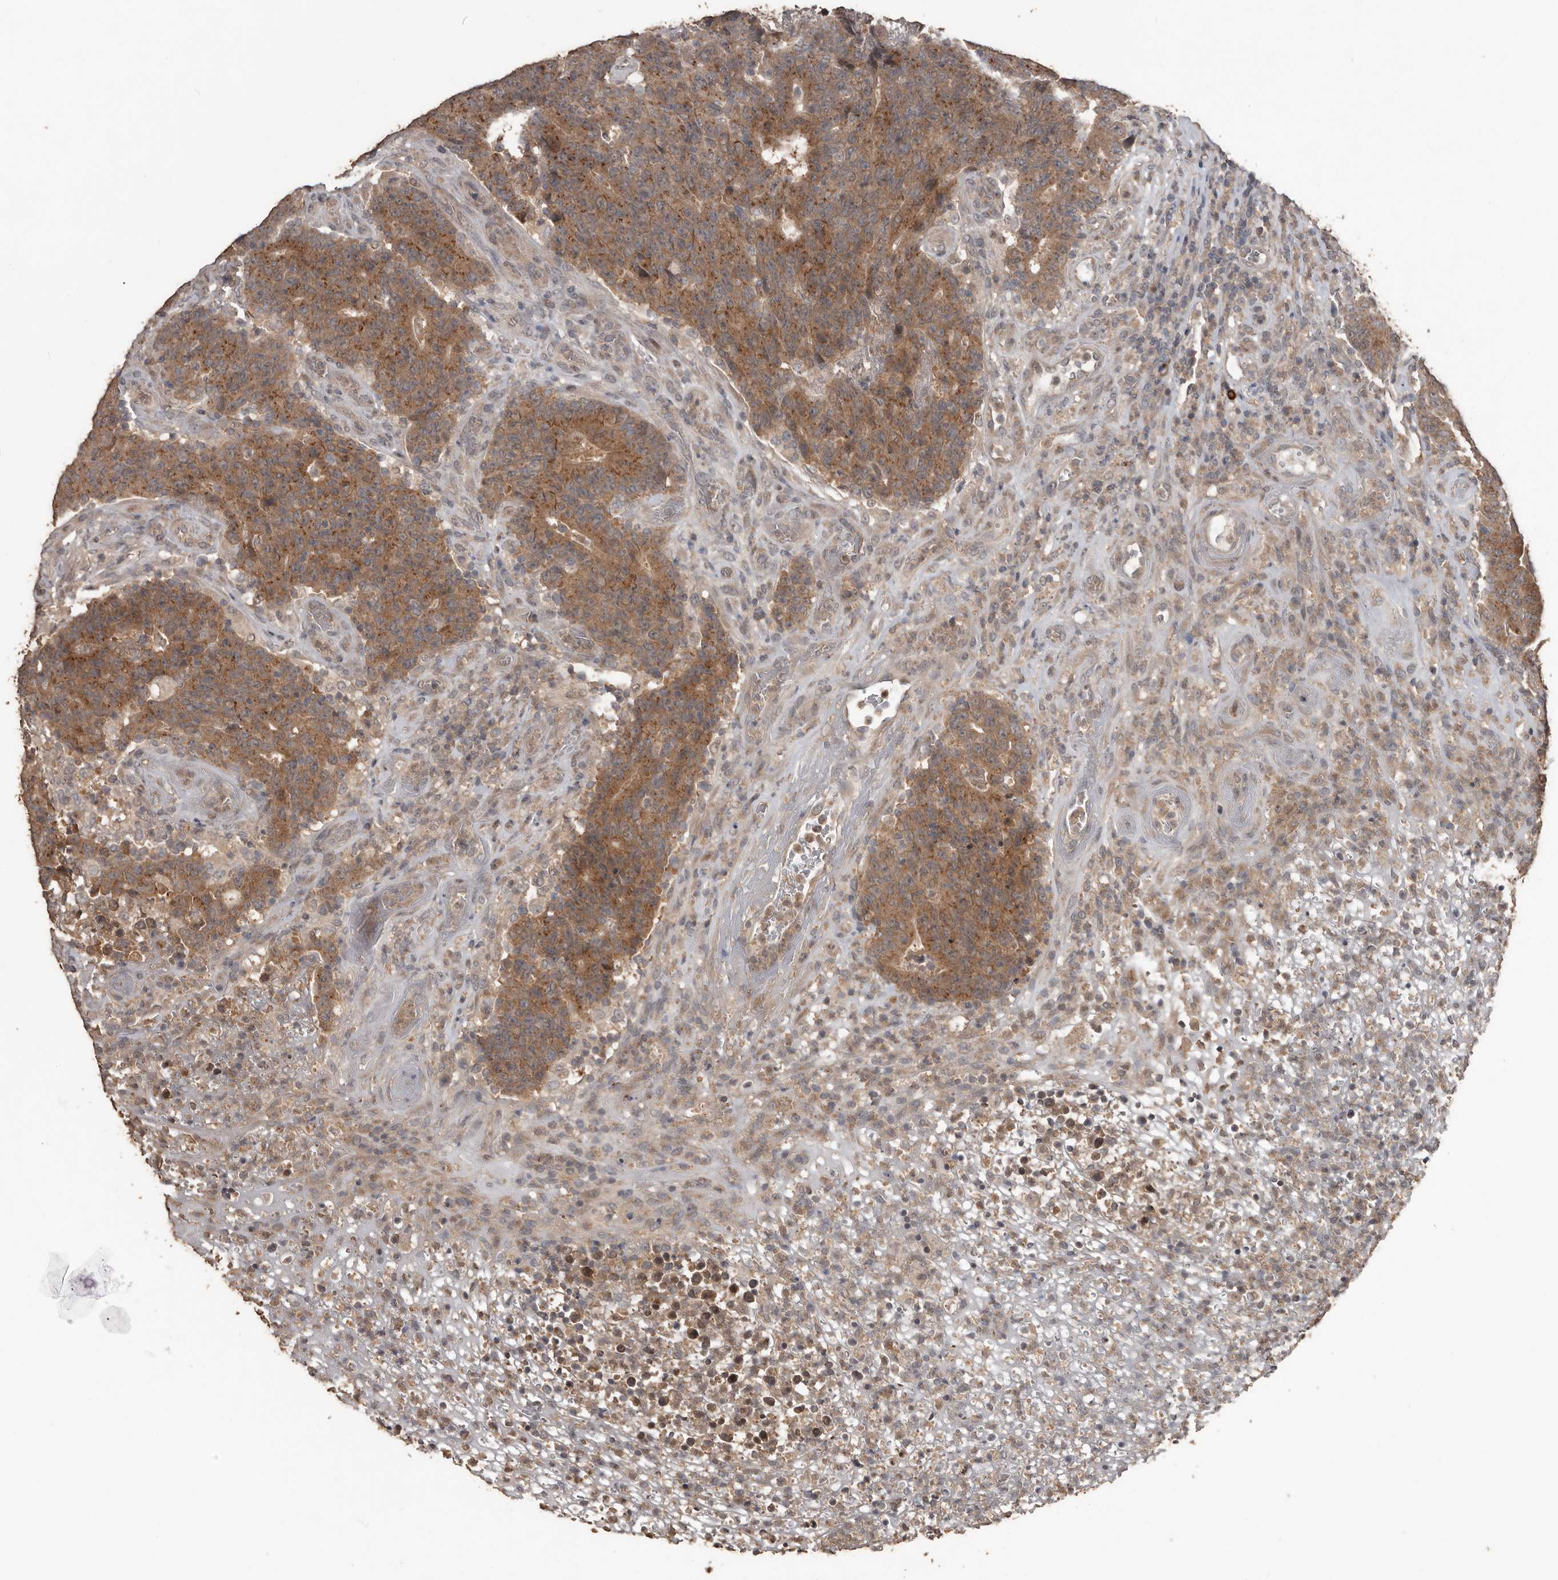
{"staining": {"intensity": "moderate", "quantity": ">75%", "location": "cytoplasmic/membranous"}, "tissue": "colorectal cancer", "cell_type": "Tumor cells", "image_type": "cancer", "snomed": [{"axis": "morphology", "description": "Normal tissue, NOS"}, {"axis": "morphology", "description": "Adenocarcinoma, NOS"}, {"axis": "topography", "description": "Colon"}], "caption": "IHC image of neoplastic tissue: colorectal cancer stained using immunohistochemistry demonstrates medium levels of moderate protein expression localized specifically in the cytoplasmic/membranous of tumor cells, appearing as a cytoplasmic/membranous brown color.", "gene": "BAMBI", "patient": {"sex": "female", "age": 75}}